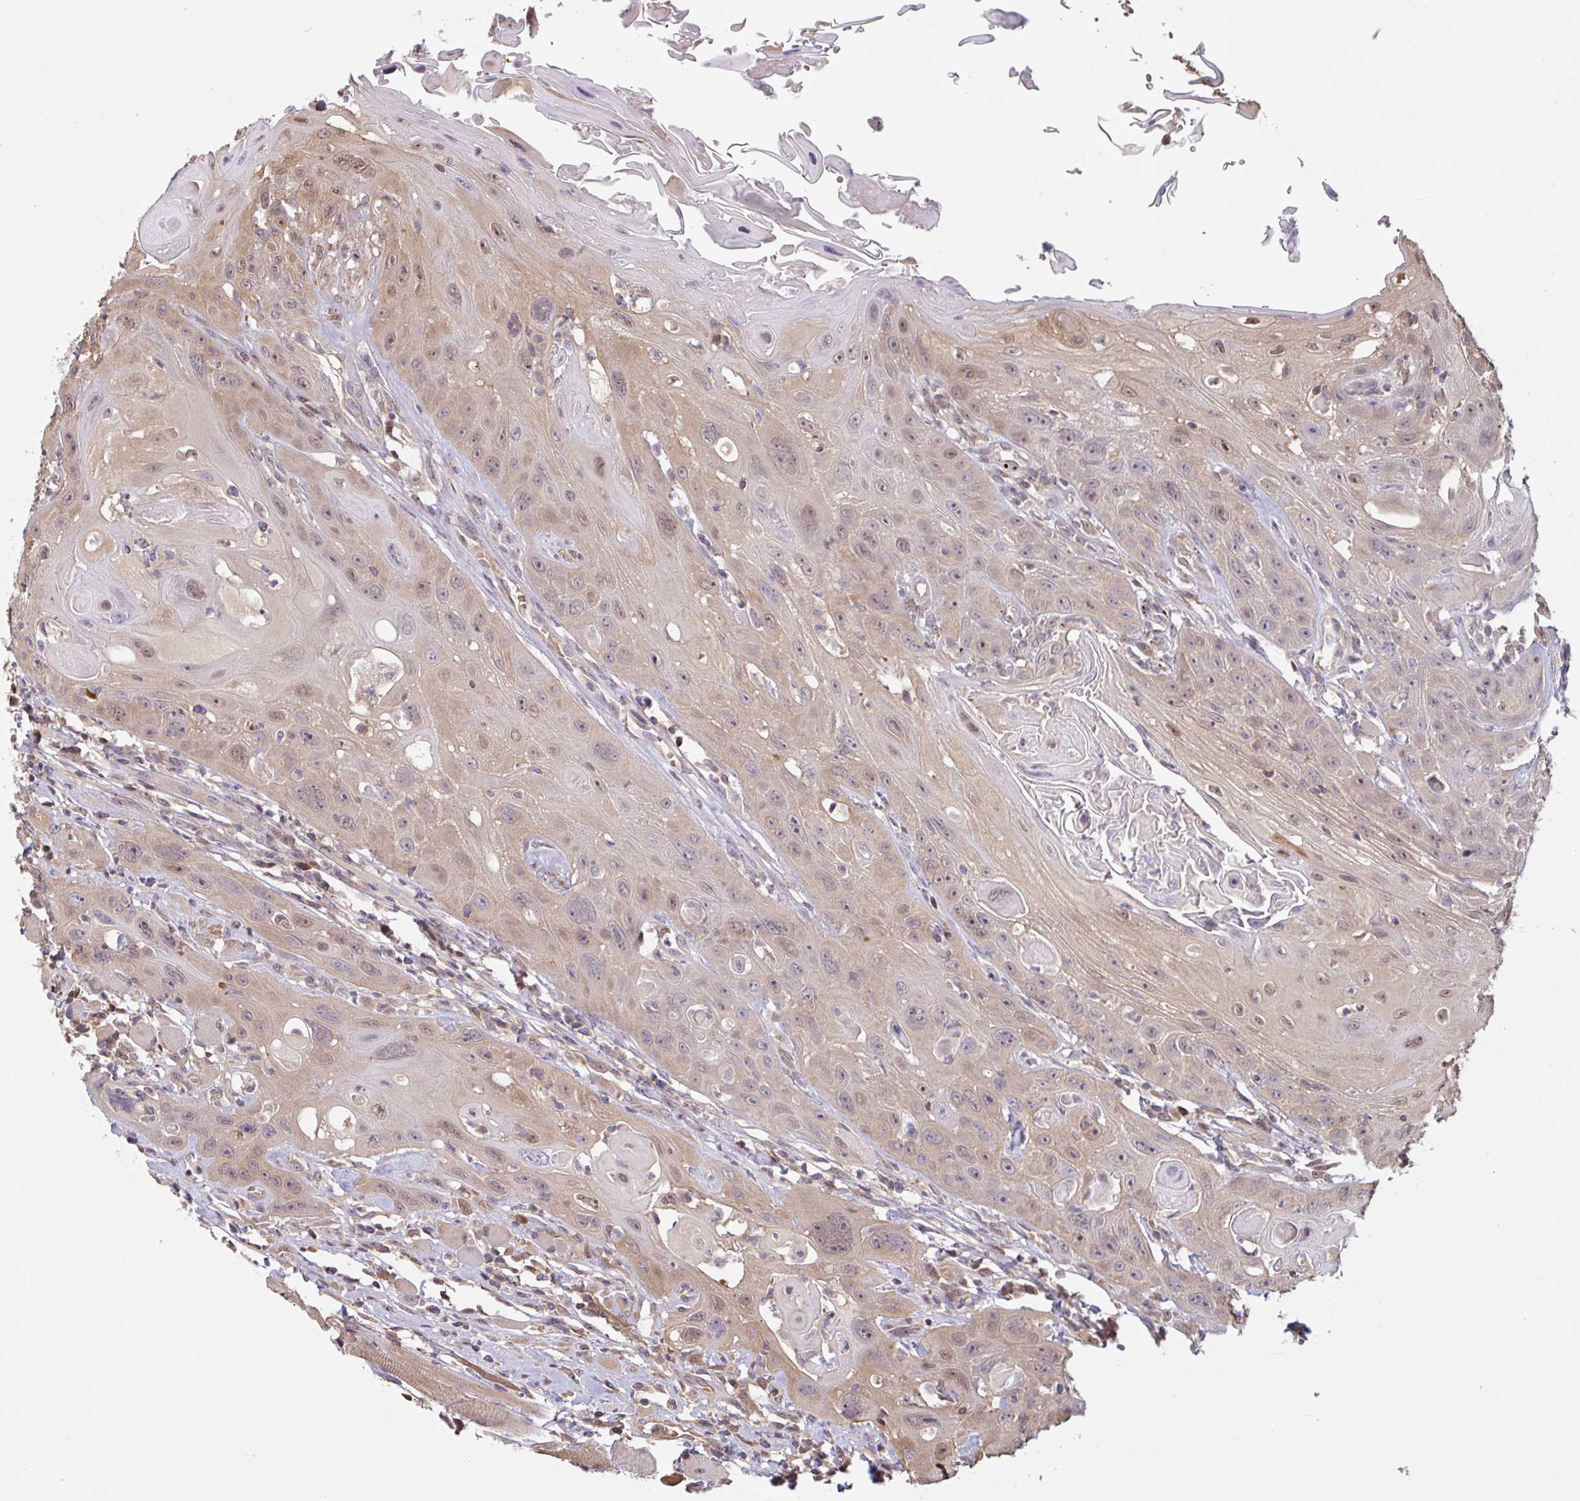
{"staining": {"intensity": "moderate", "quantity": "25%-75%", "location": "cytoplasmic/membranous,nuclear"}, "tissue": "head and neck cancer", "cell_type": "Tumor cells", "image_type": "cancer", "snomed": [{"axis": "morphology", "description": "Squamous cell carcinoma, NOS"}, {"axis": "topography", "description": "Head-Neck"}], "caption": "This is a micrograph of immunohistochemistry (IHC) staining of squamous cell carcinoma (head and neck), which shows moderate positivity in the cytoplasmic/membranous and nuclear of tumor cells.", "gene": "OTOP2", "patient": {"sex": "female", "age": 59}}